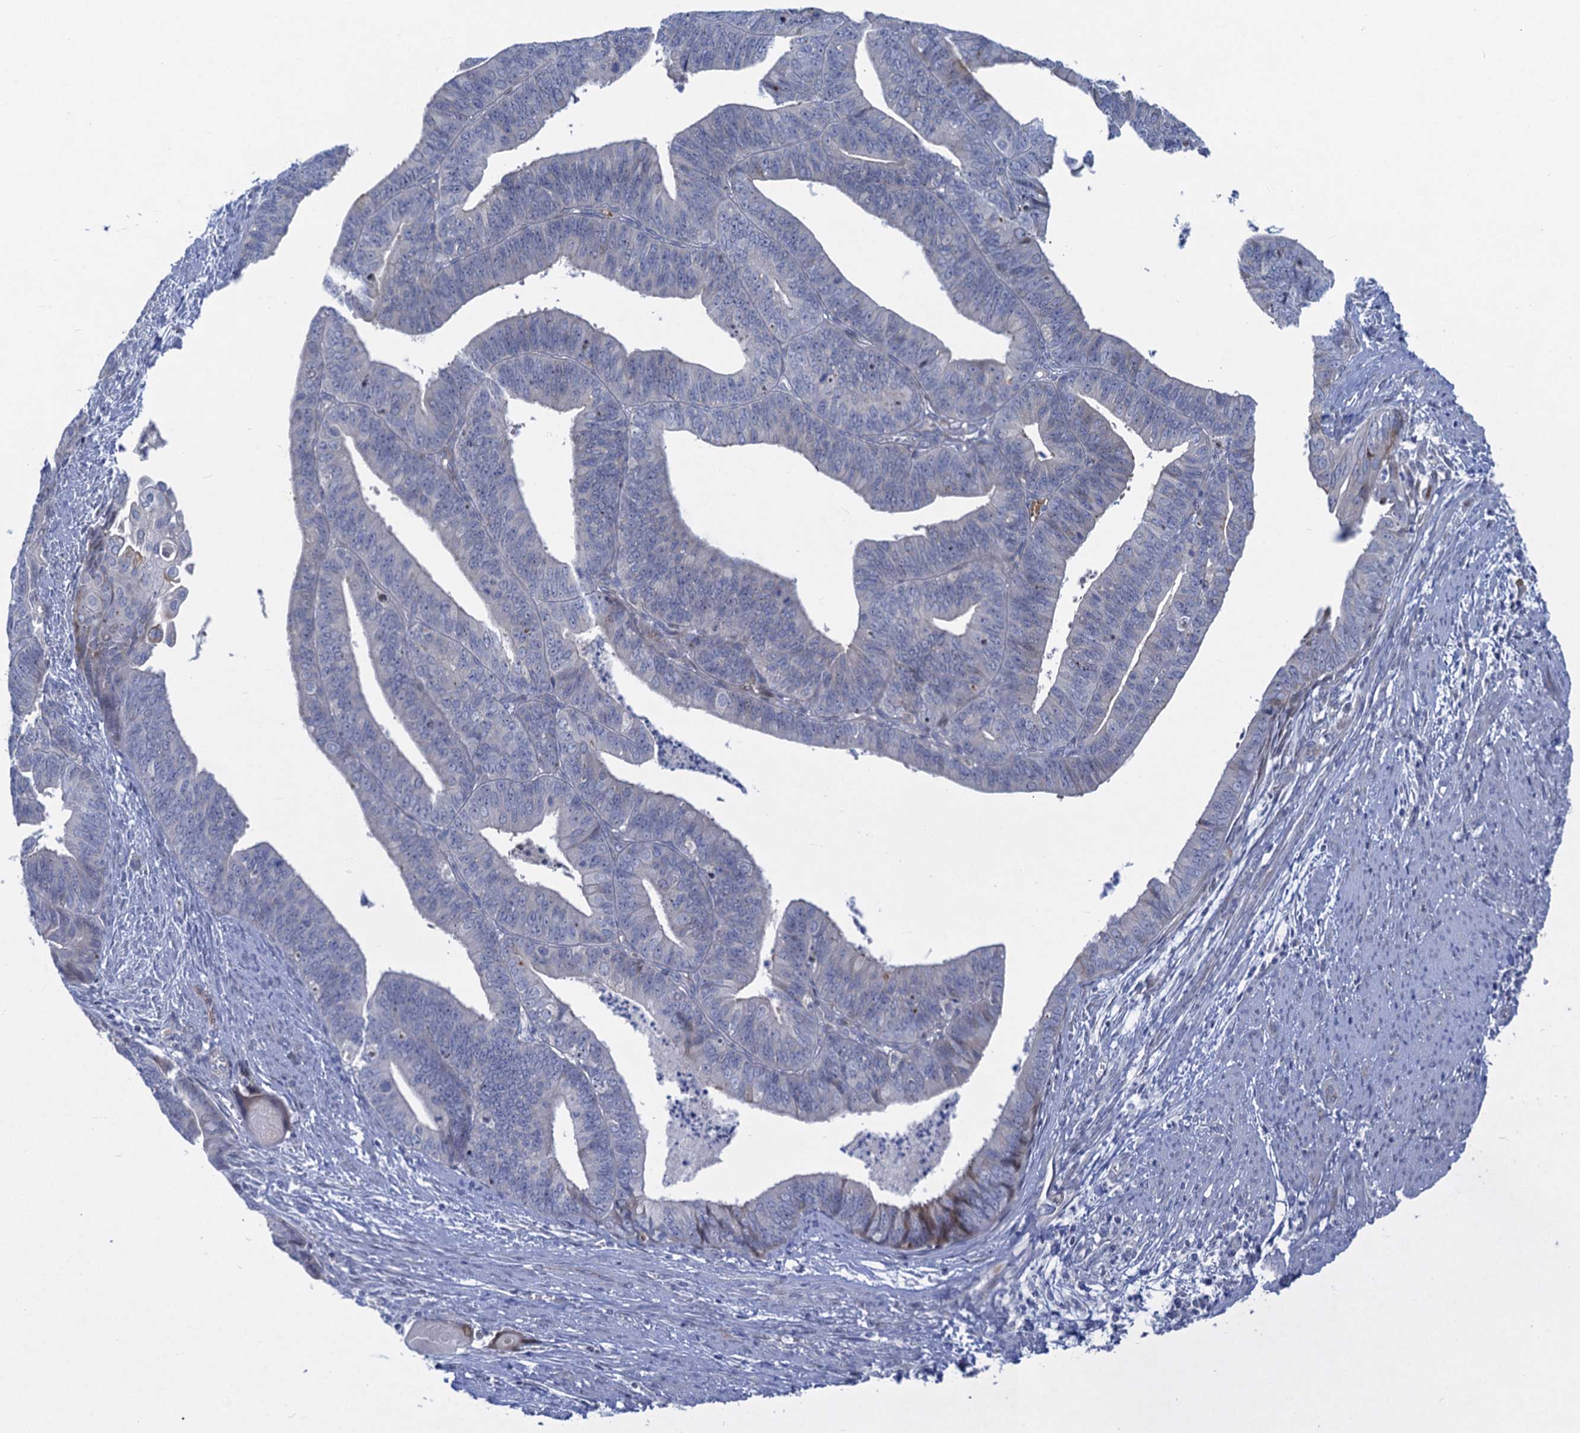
{"staining": {"intensity": "negative", "quantity": "none", "location": "none"}, "tissue": "endometrial cancer", "cell_type": "Tumor cells", "image_type": "cancer", "snomed": [{"axis": "morphology", "description": "Adenocarcinoma, NOS"}, {"axis": "topography", "description": "Endometrium"}], "caption": "Endometrial cancer (adenocarcinoma) was stained to show a protein in brown. There is no significant expression in tumor cells. (DAB immunohistochemistry with hematoxylin counter stain).", "gene": "QPCTL", "patient": {"sex": "female", "age": 73}}